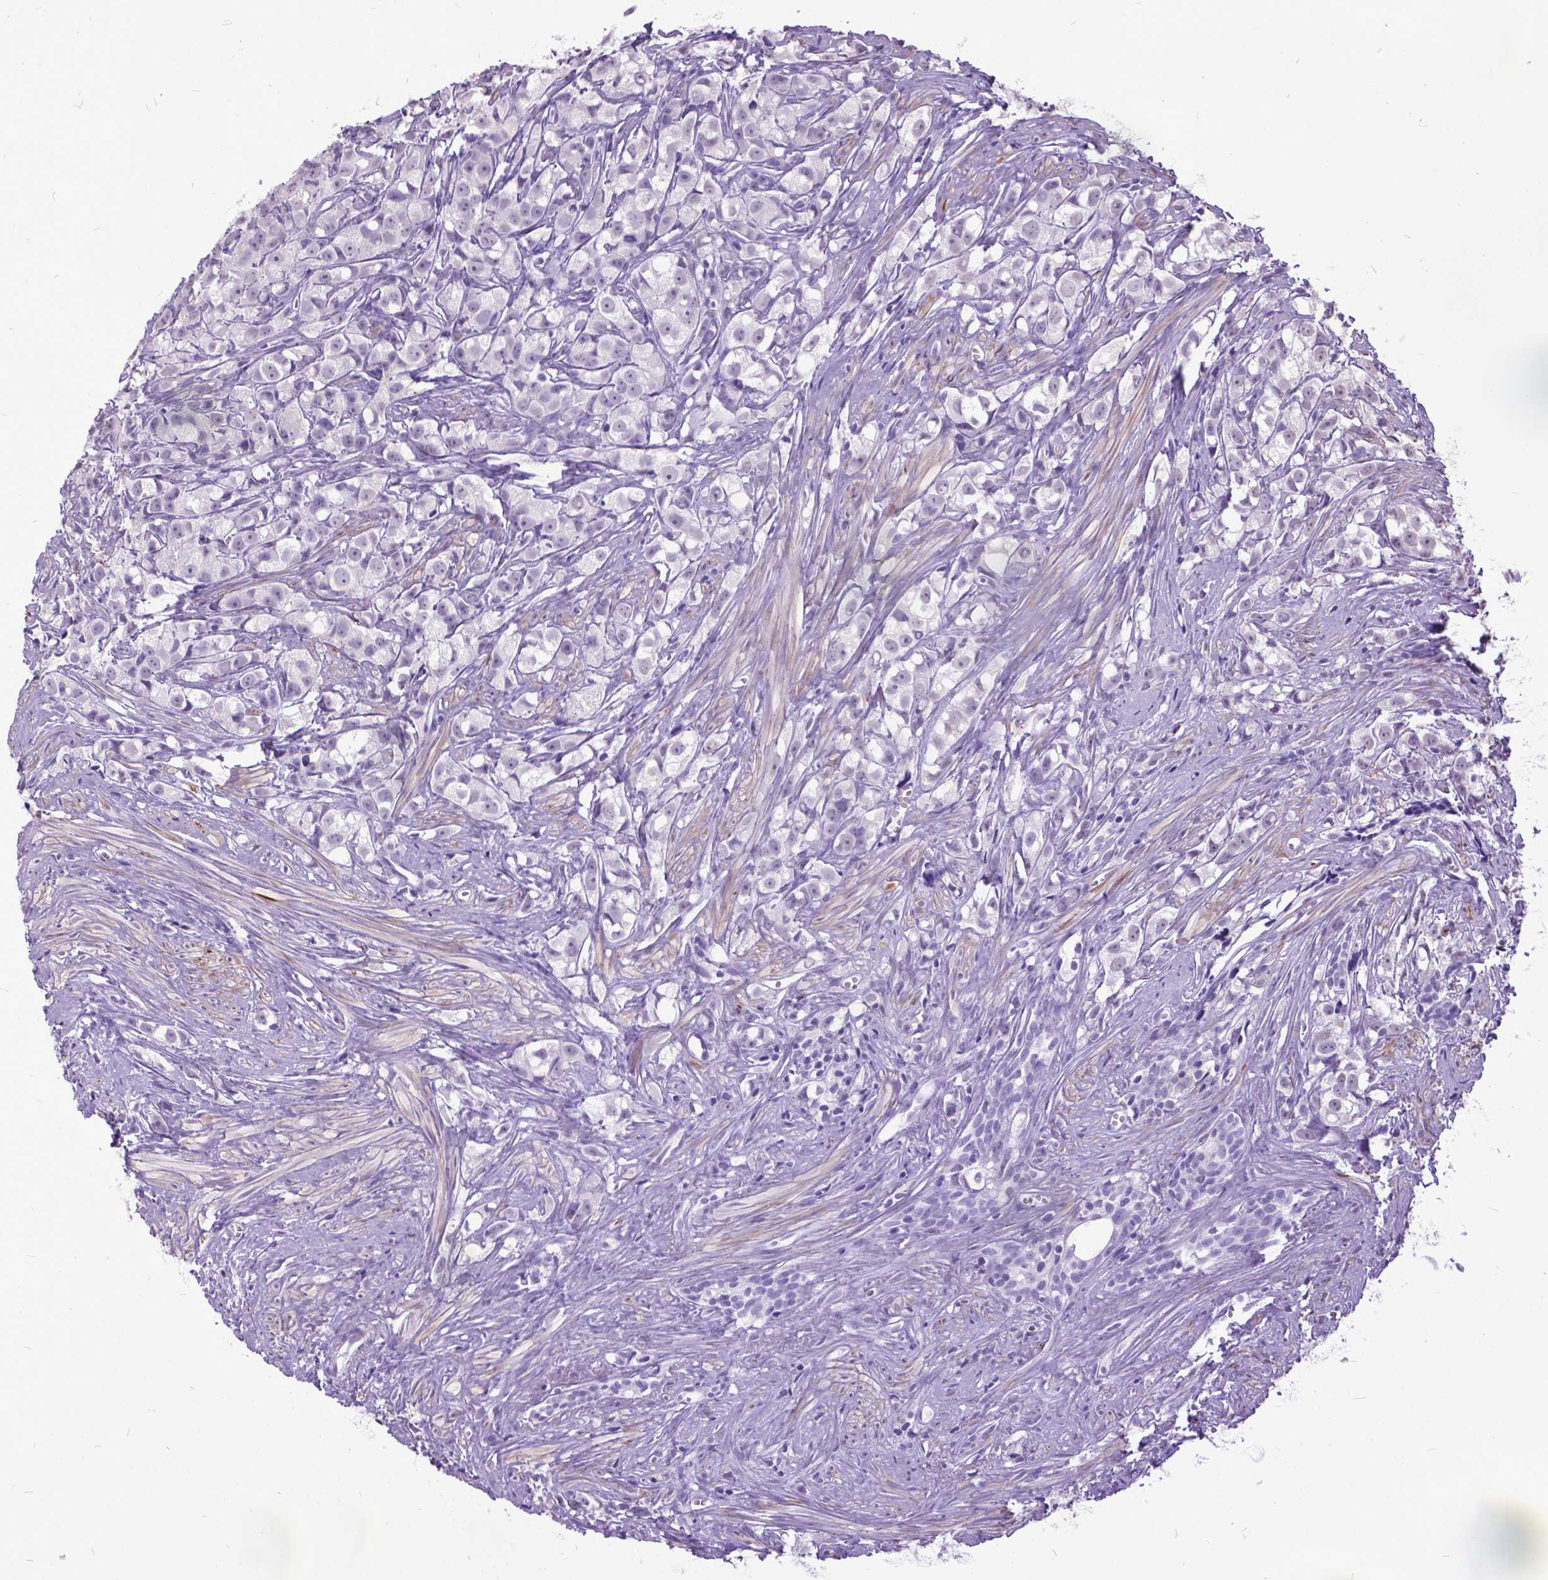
{"staining": {"intensity": "negative", "quantity": "none", "location": "none"}, "tissue": "prostate cancer", "cell_type": "Tumor cells", "image_type": "cancer", "snomed": [{"axis": "morphology", "description": "Adenocarcinoma, High grade"}, {"axis": "topography", "description": "Prostate"}], "caption": "High magnification brightfield microscopy of high-grade adenocarcinoma (prostate) stained with DAB (3,3'-diaminobenzidine) (brown) and counterstained with hematoxylin (blue): tumor cells show no significant staining.", "gene": "MARCHF10", "patient": {"sex": "male", "age": 68}}